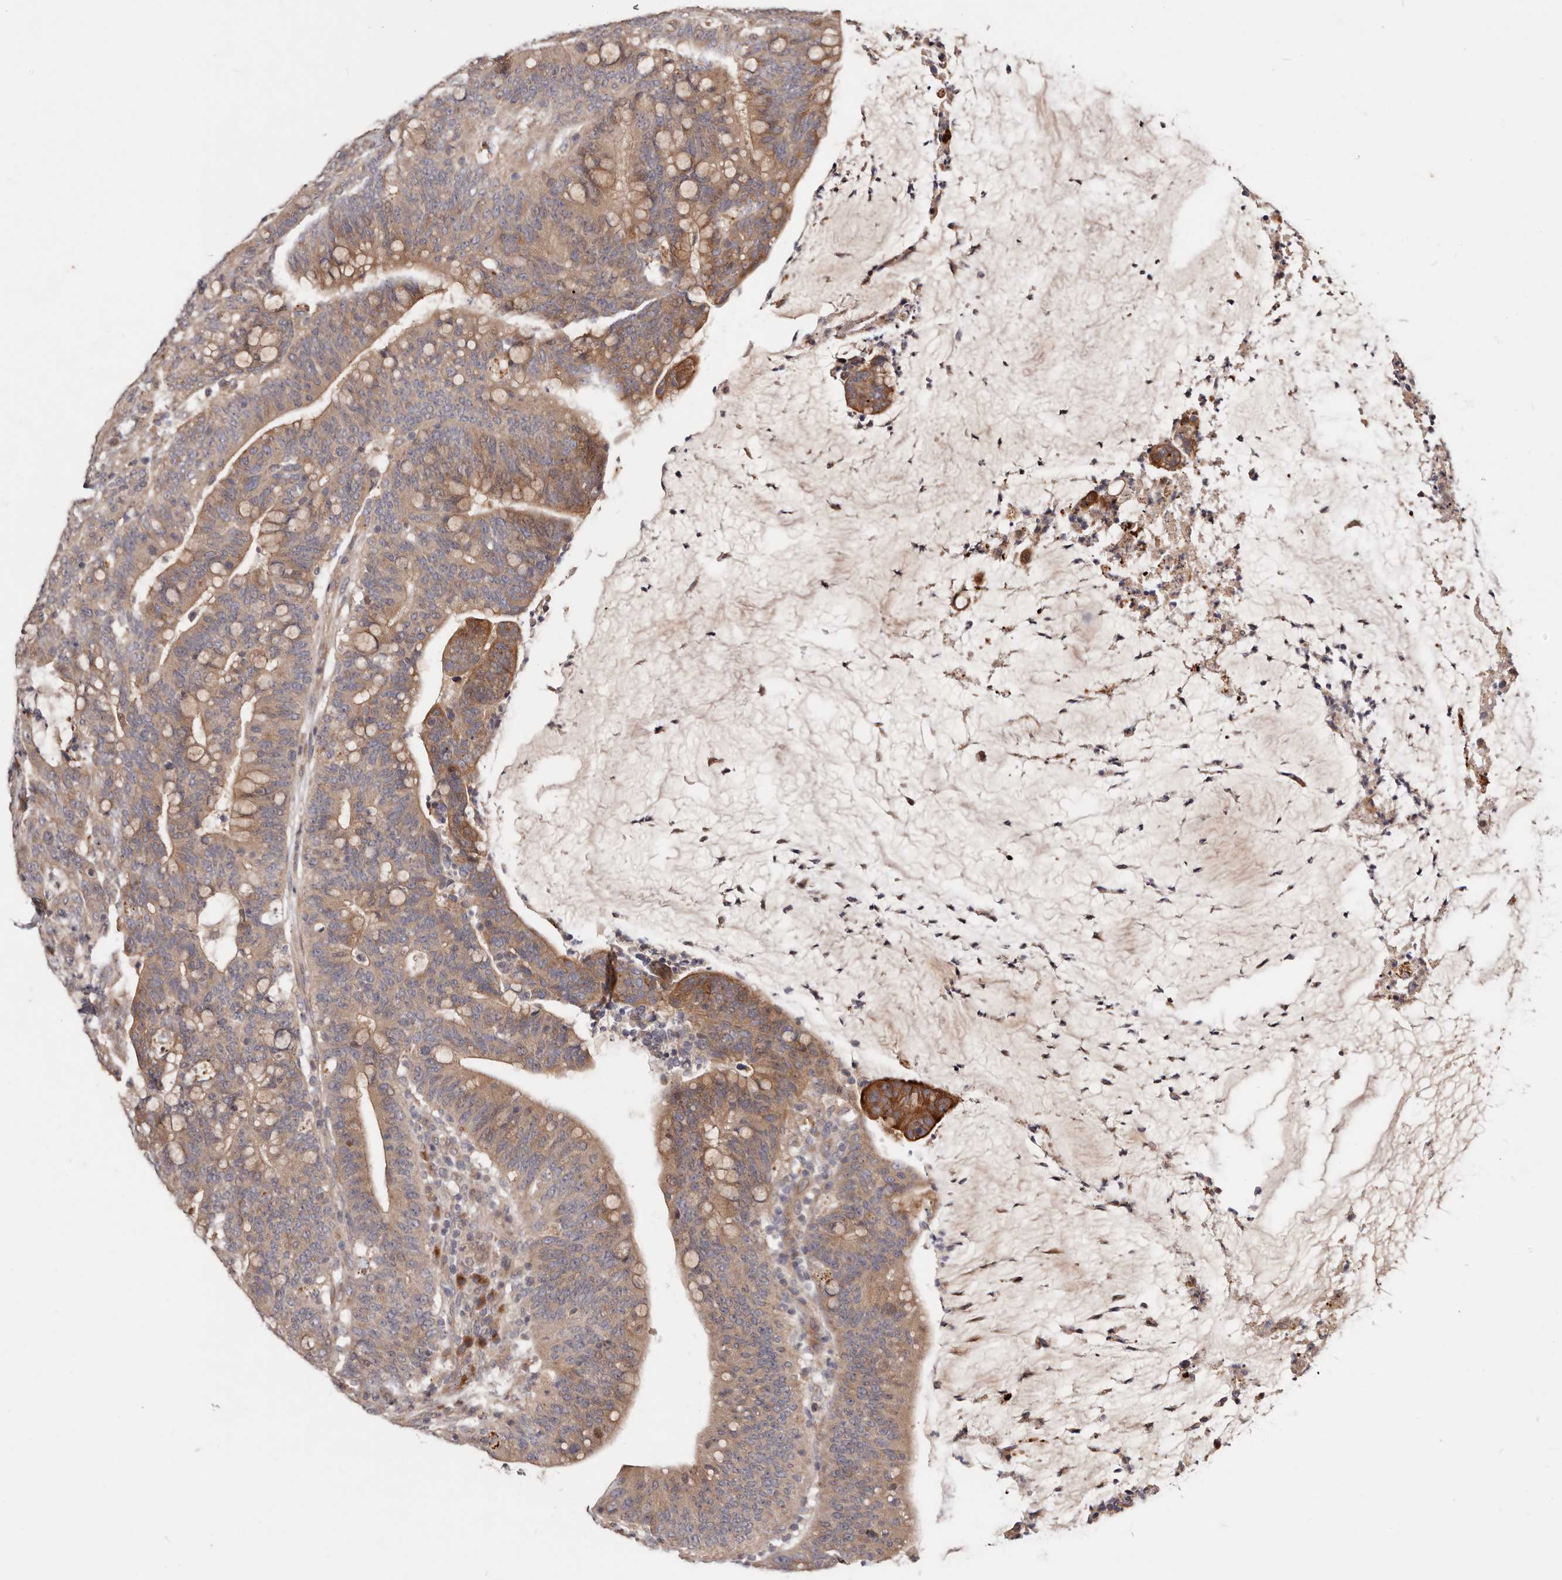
{"staining": {"intensity": "moderate", "quantity": ">75%", "location": "cytoplasmic/membranous"}, "tissue": "colorectal cancer", "cell_type": "Tumor cells", "image_type": "cancer", "snomed": [{"axis": "morphology", "description": "Adenocarcinoma, NOS"}, {"axis": "topography", "description": "Colon"}], "caption": "Colorectal cancer (adenocarcinoma) tissue exhibits moderate cytoplasmic/membranous expression in approximately >75% of tumor cells", "gene": "USP33", "patient": {"sex": "female", "age": 66}}